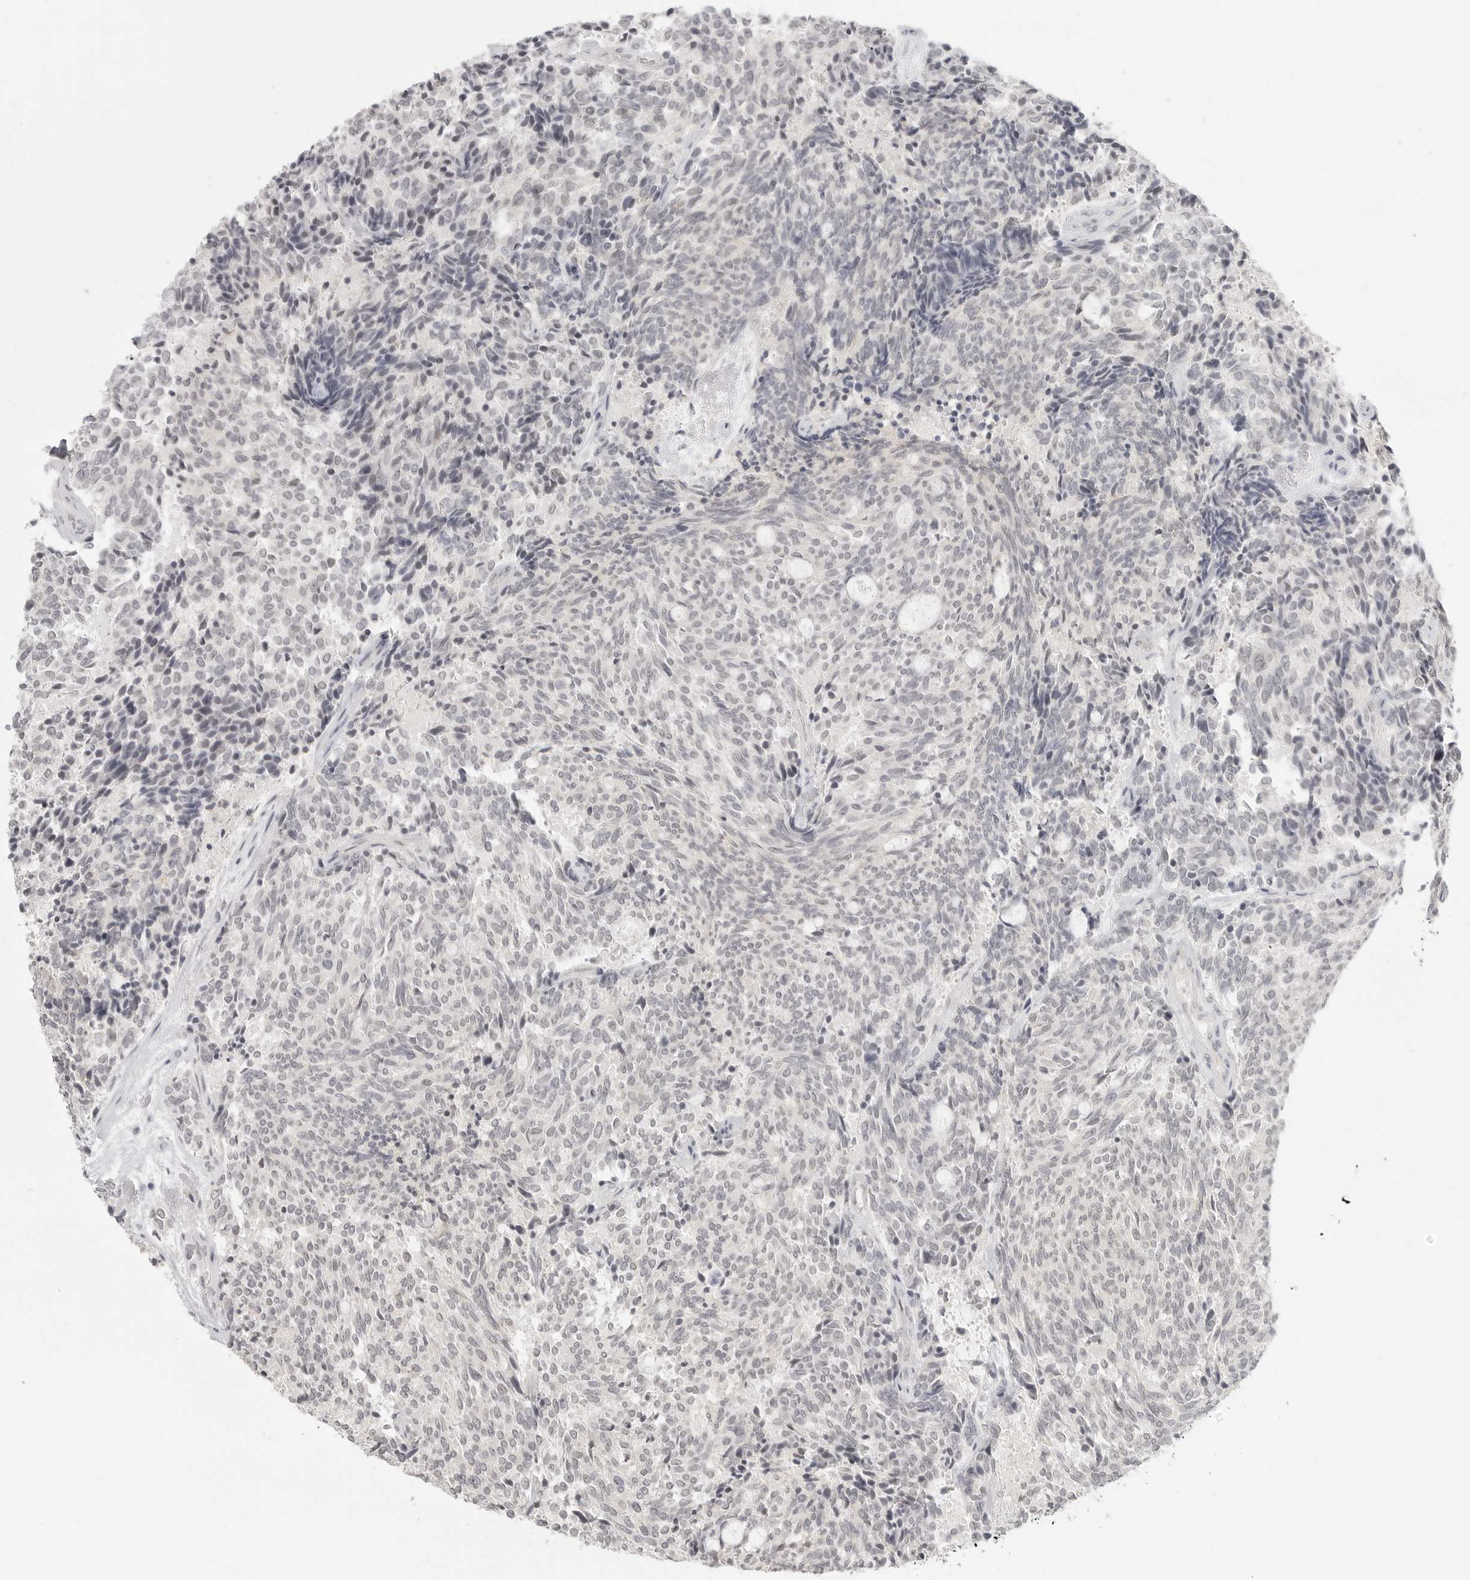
{"staining": {"intensity": "negative", "quantity": "none", "location": "none"}, "tissue": "carcinoid", "cell_type": "Tumor cells", "image_type": "cancer", "snomed": [{"axis": "morphology", "description": "Carcinoid, malignant, NOS"}, {"axis": "topography", "description": "Pancreas"}], "caption": "The photomicrograph exhibits no staining of tumor cells in malignant carcinoid. (Brightfield microscopy of DAB (3,3'-diaminobenzidine) immunohistochemistry at high magnification).", "gene": "KLK11", "patient": {"sex": "female", "age": 54}}